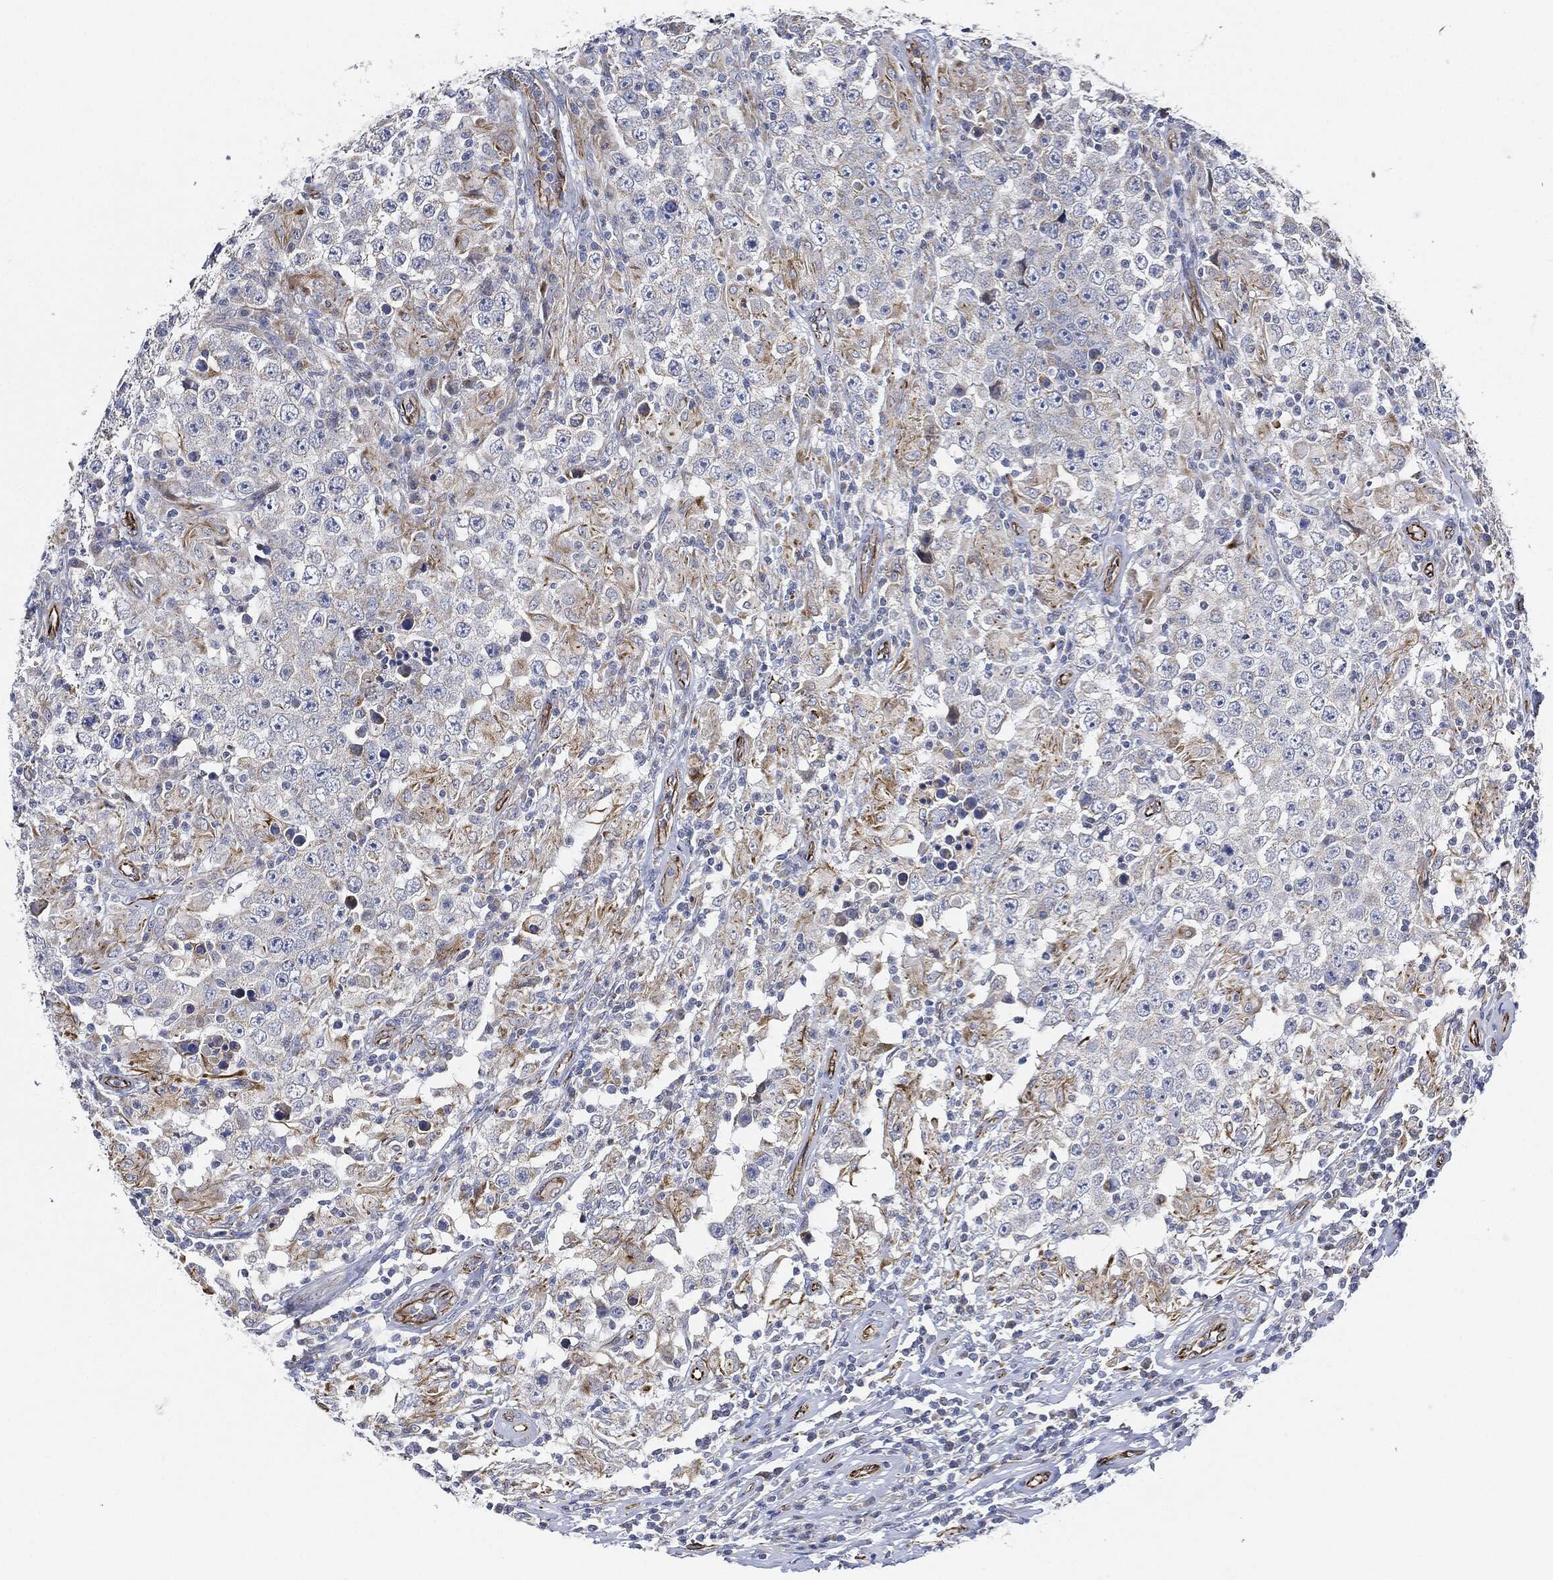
{"staining": {"intensity": "moderate", "quantity": "<25%", "location": "cytoplasmic/membranous"}, "tissue": "testis cancer", "cell_type": "Tumor cells", "image_type": "cancer", "snomed": [{"axis": "morphology", "description": "Seminoma, NOS"}, {"axis": "morphology", "description": "Carcinoma, Embryonal, NOS"}, {"axis": "topography", "description": "Testis"}], "caption": "Immunohistochemical staining of testis cancer shows low levels of moderate cytoplasmic/membranous protein staining in approximately <25% of tumor cells.", "gene": "THSD1", "patient": {"sex": "male", "age": 41}}